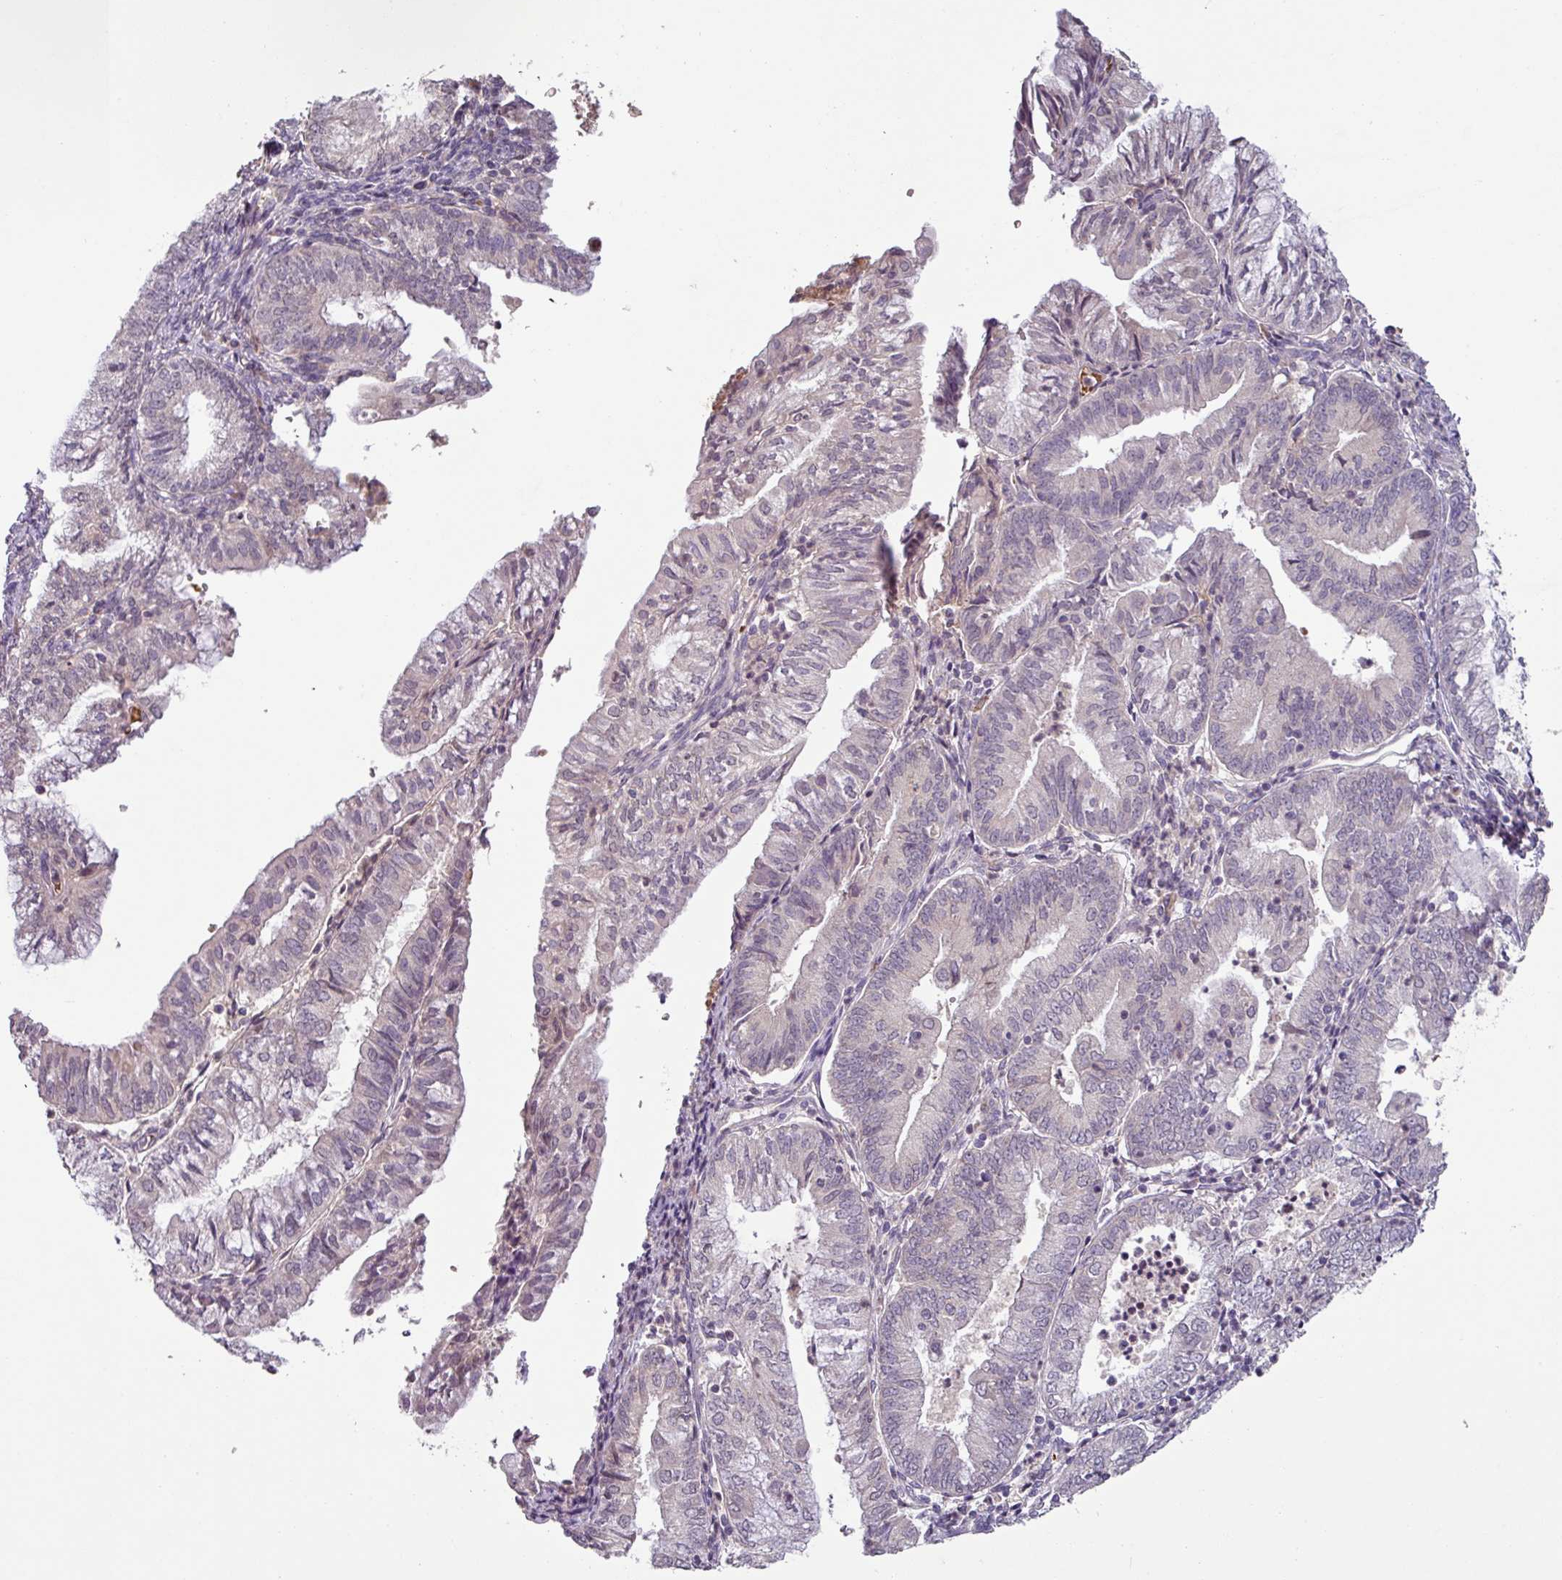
{"staining": {"intensity": "negative", "quantity": "none", "location": "none"}, "tissue": "endometrial cancer", "cell_type": "Tumor cells", "image_type": "cancer", "snomed": [{"axis": "morphology", "description": "Adenocarcinoma, NOS"}, {"axis": "topography", "description": "Endometrium"}], "caption": "Tumor cells are negative for brown protein staining in endometrial adenocarcinoma.", "gene": "SLC5A10", "patient": {"sex": "female", "age": 55}}